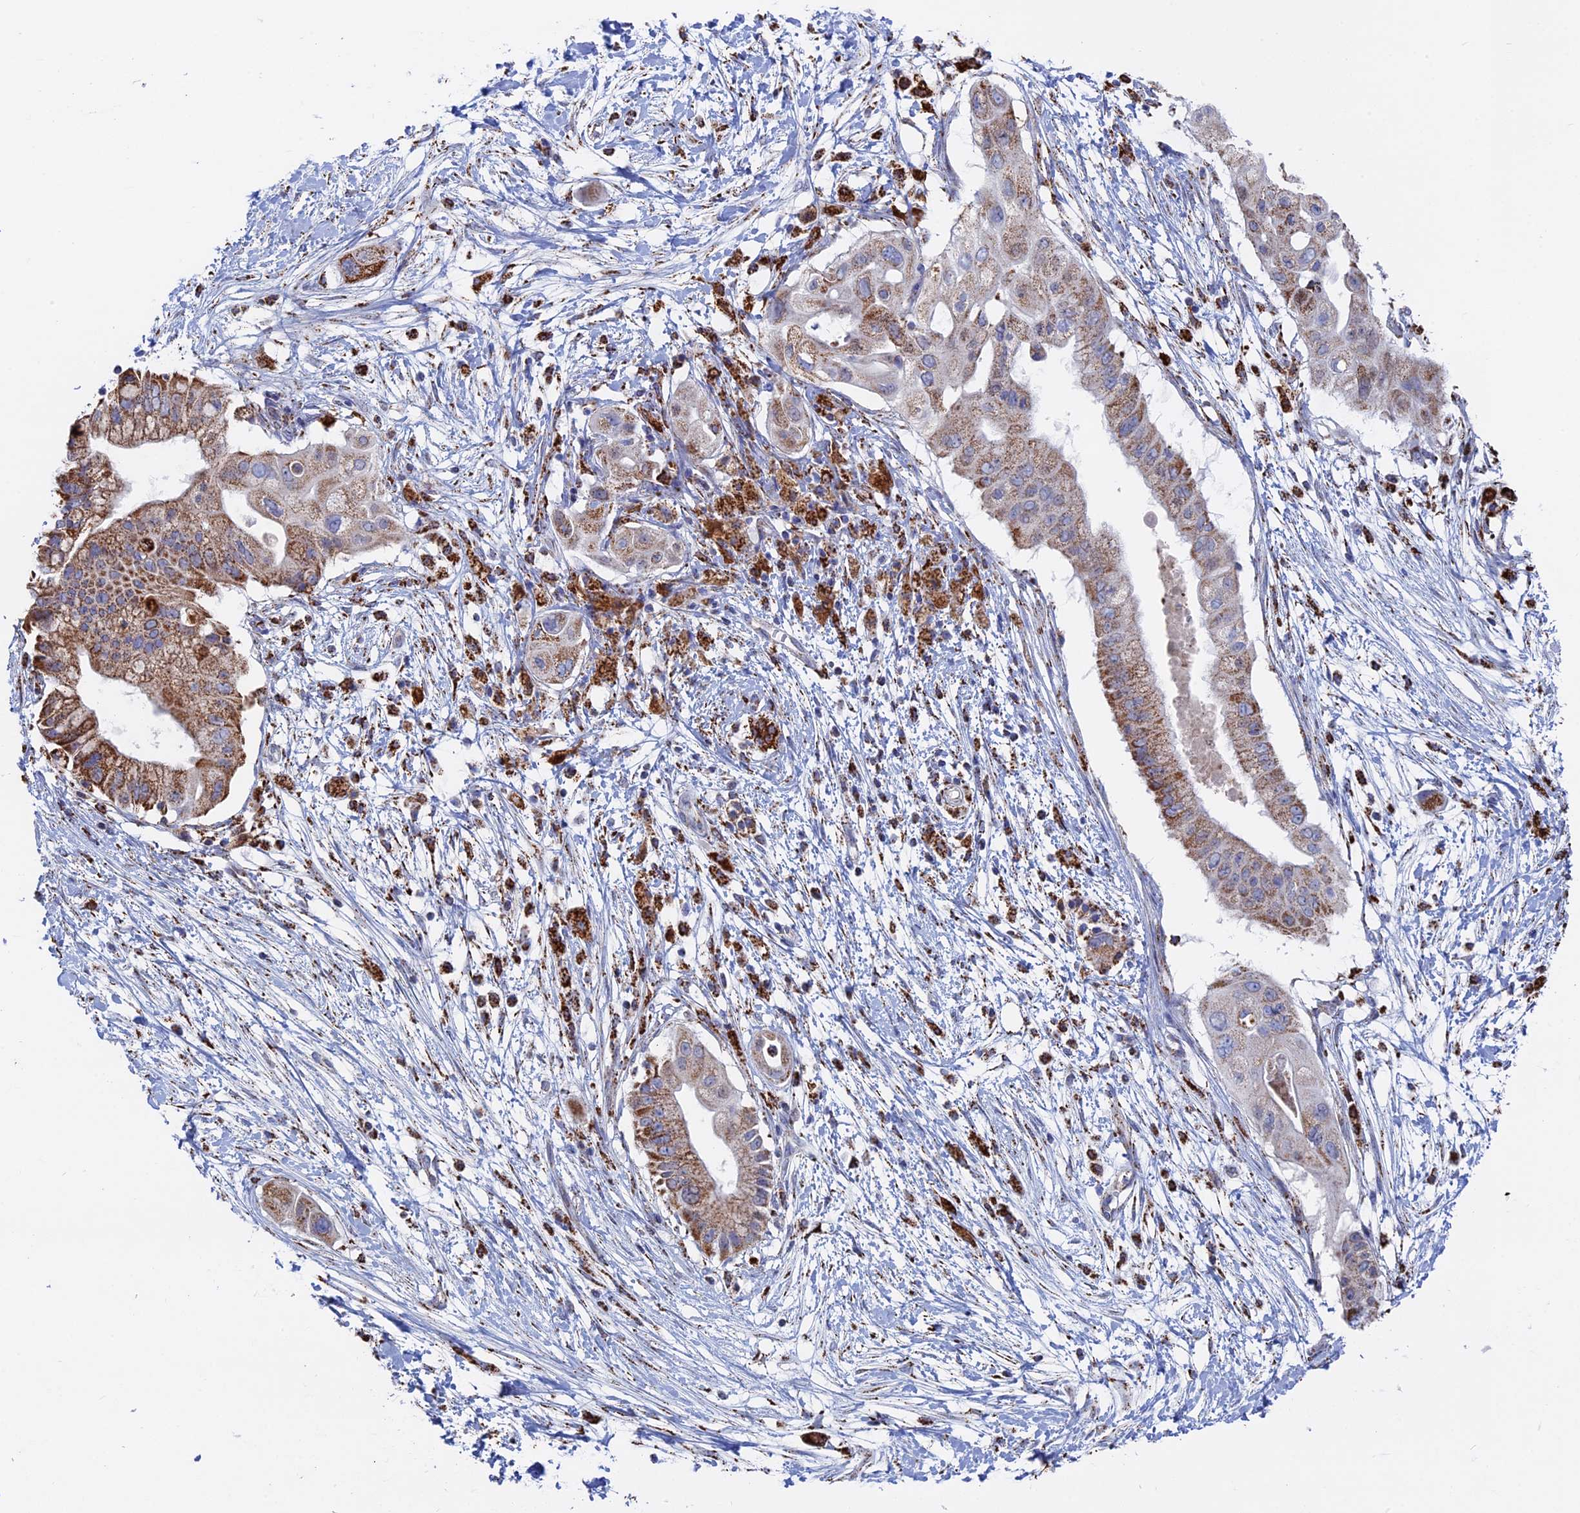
{"staining": {"intensity": "moderate", "quantity": ">75%", "location": "cytoplasmic/membranous"}, "tissue": "pancreatic cancer", "cell_type": "Tumor cells", "image_type": "cancer", "snomed": [{"axis": "morphology", "description": "Adenocarcinoma, NOS"}, {"axis": "topography", "description": "Pancreas"}], "caption": "Tumor cells display medium levels of moderate cytoplasmic/membranous staining in about >75% of cells in human pancreatic cancer (adenocarcinoma).", "gene": "SEC24D", "patient": {"sex": "male", "age": 68}}